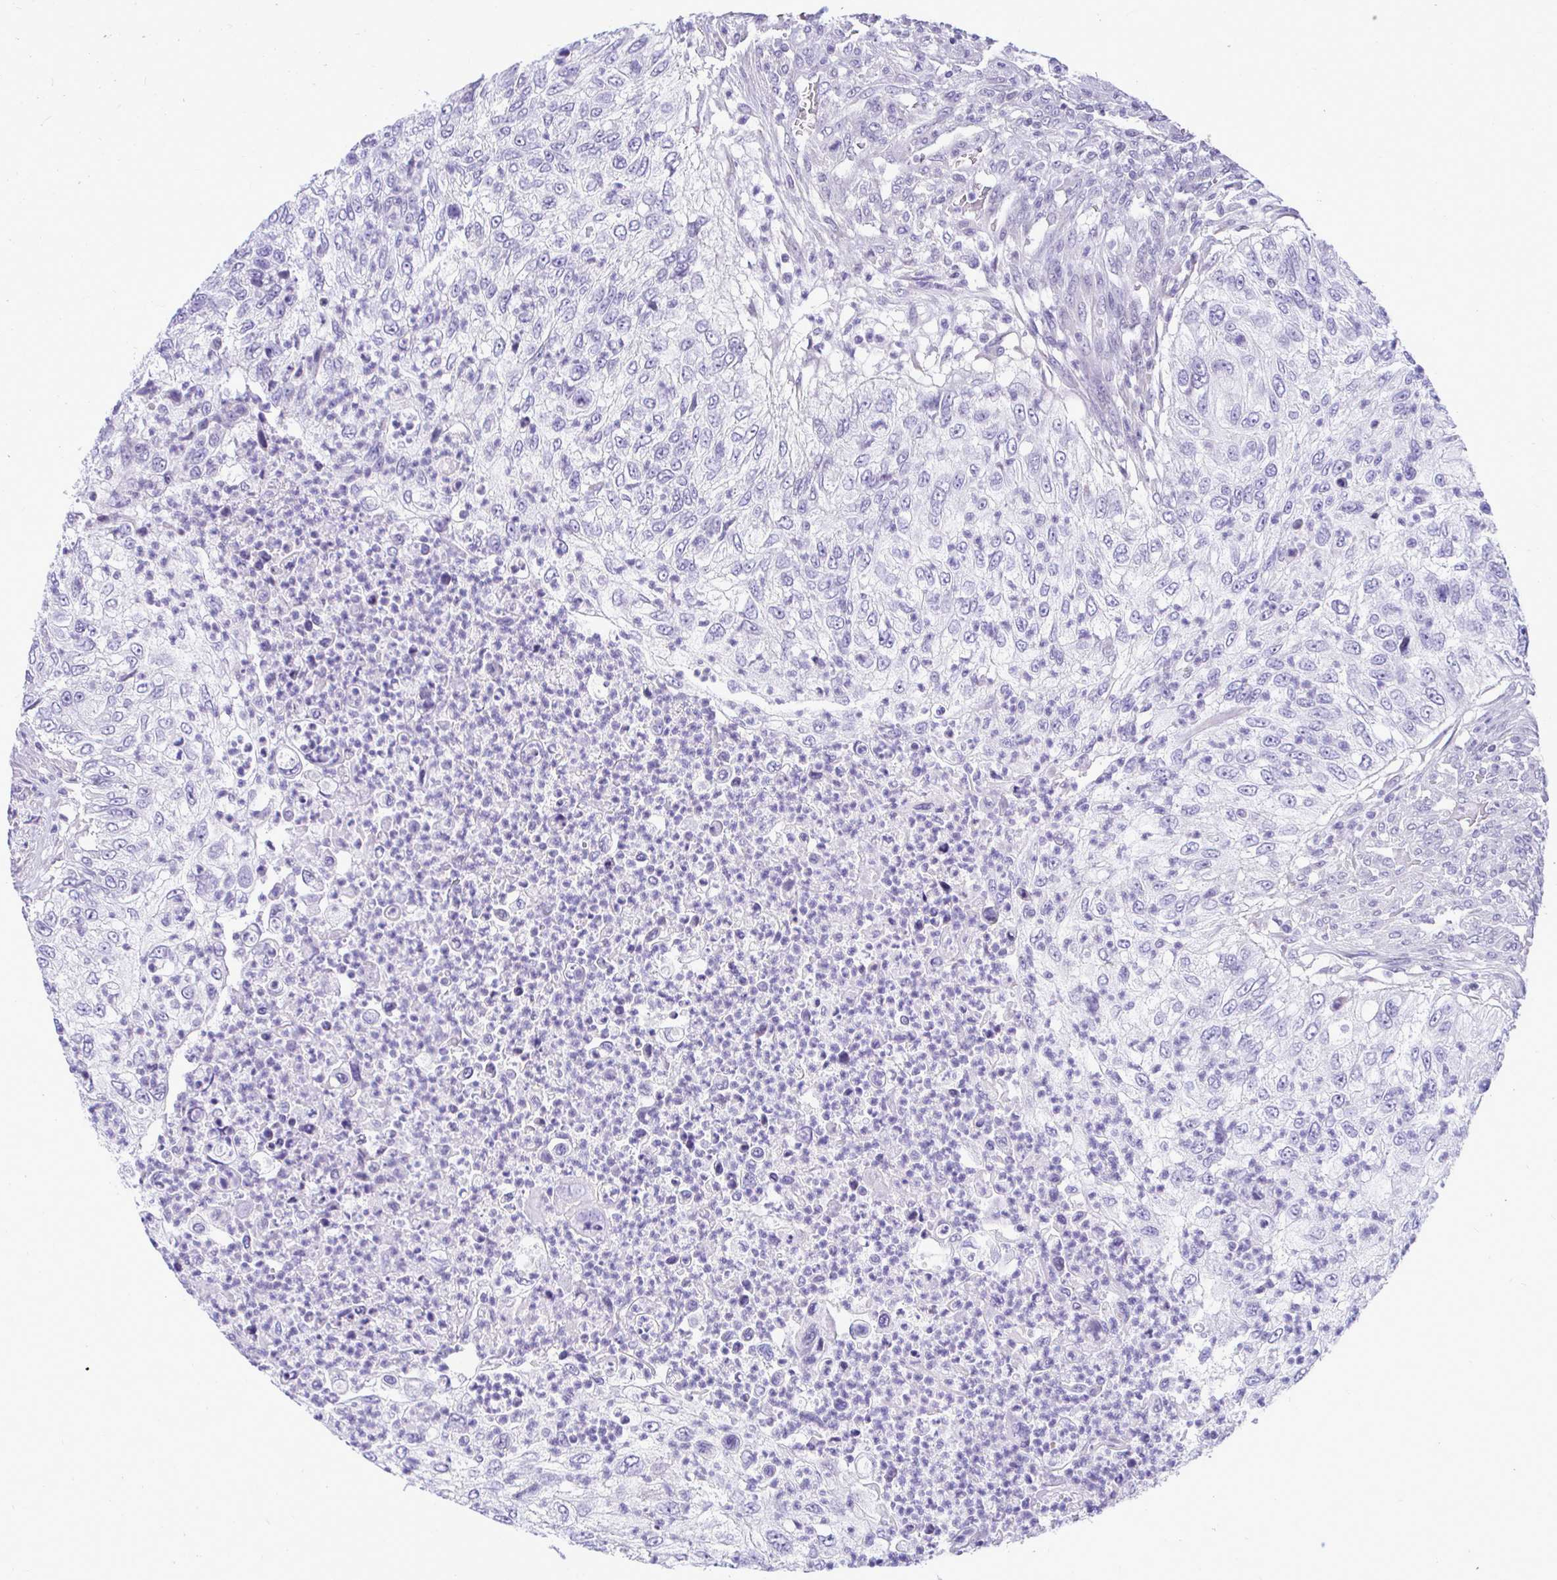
{"staining": {"intensity": "negative", "quantity": "none", "location": "none"}, "tissue": "urothelial cancer", "cell_type": "Tumor cells", "image_type": "cancer", "snomed": [{"axis": "morphology", "description": "Urothelial carcinoma, High grade"}, {"axis": "topography", "description": "Urinary bladder"}], "caption": "DAB (3,3'-diaminobenzidine) immunohistochemical staining of urothelial cancer shows no significant positivity in tumor cells.", "gene": "SLC25A51", "patient": {"sex": "female", "age": 60}}